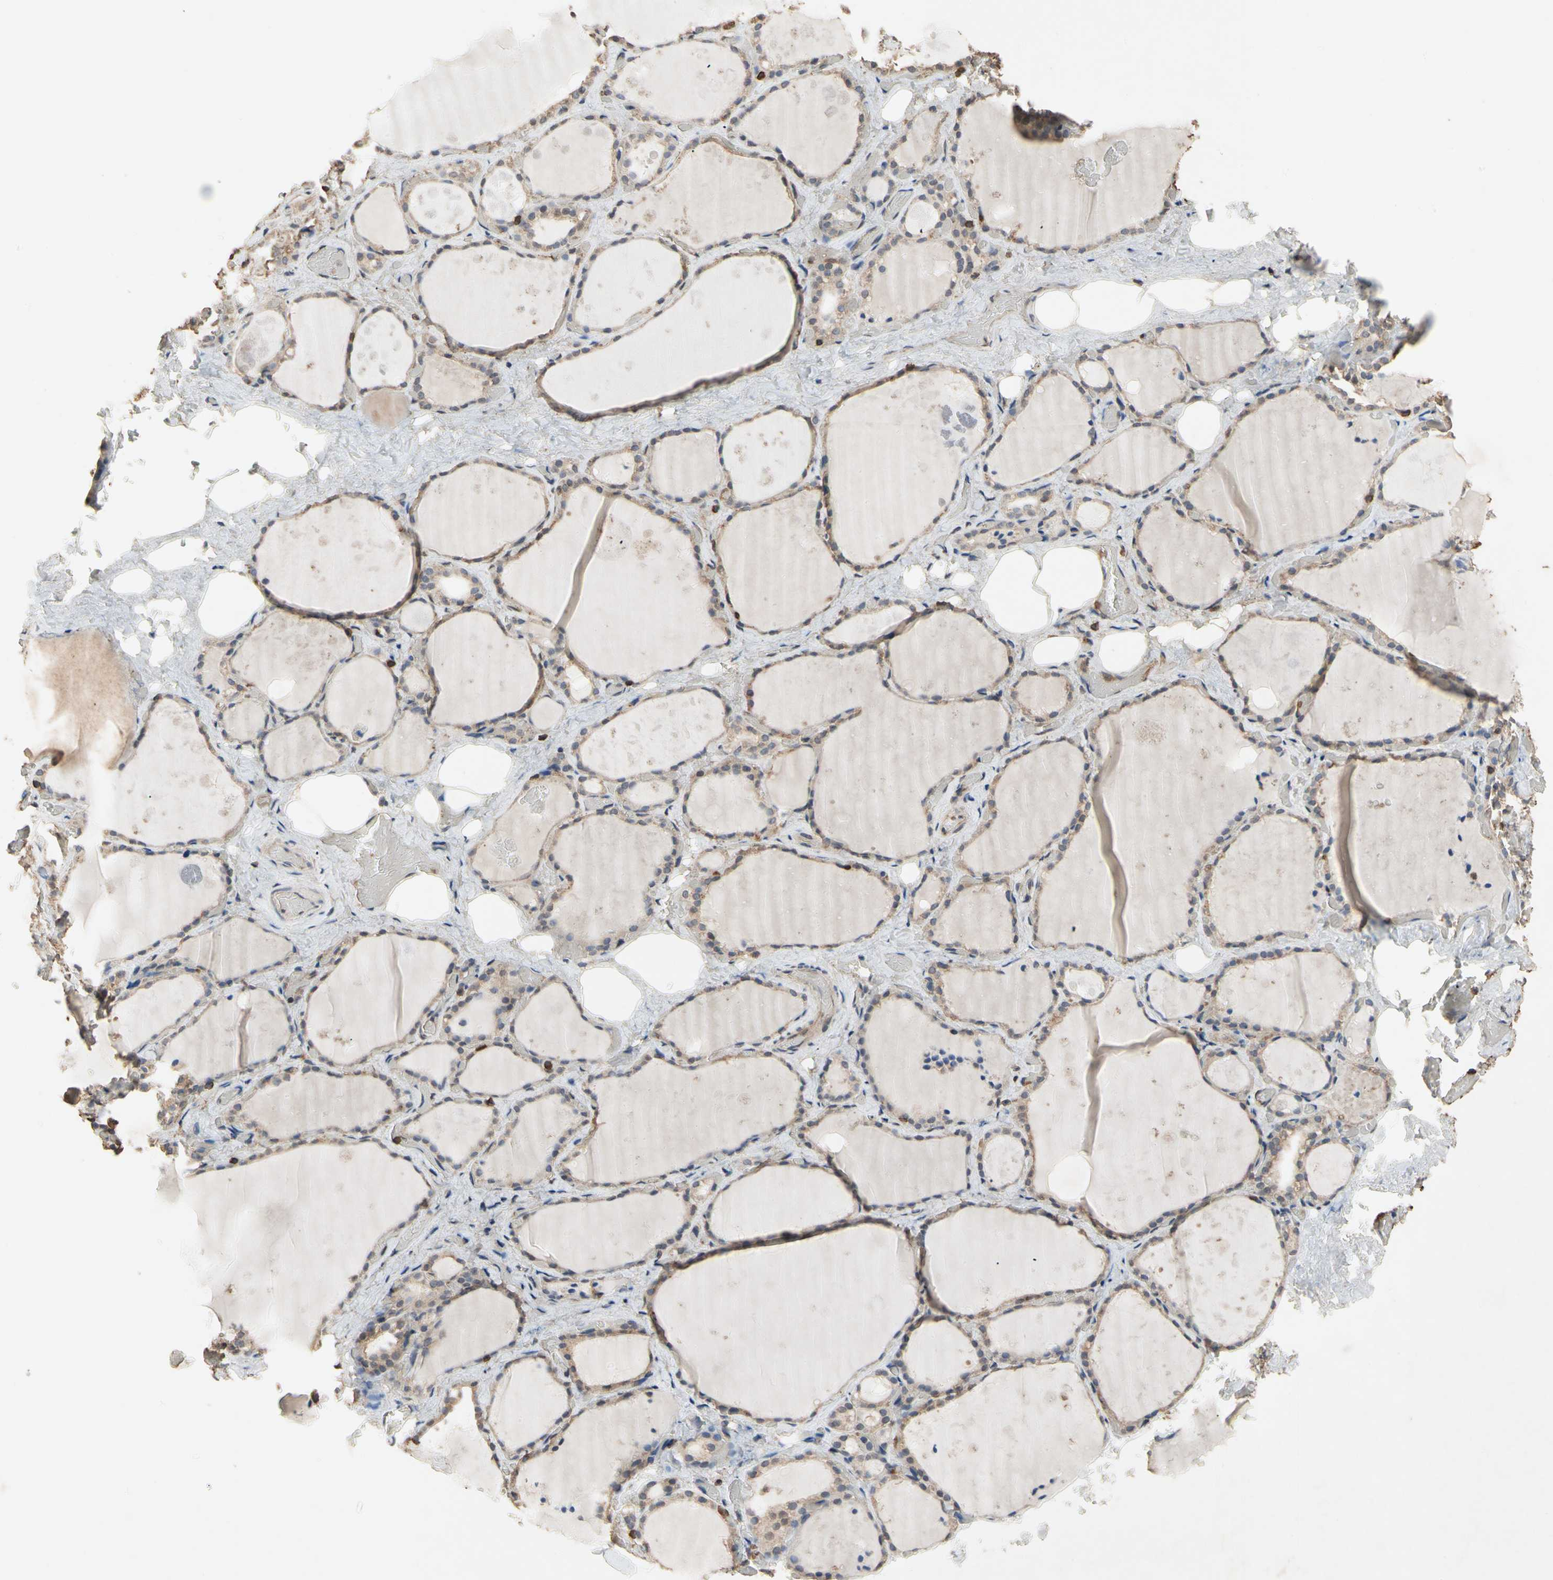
{"staining": {"intensity": "weak", "quantity": ">75%", "location": "cytoplasmic/membranous"}, "tissue": "thyroid gland", "cell_type": "Glandular cells", "image_type": "normal", "snomed": [{"axis": "morphology", "description": "Normal tissue, NOS"}, {"axis": "topography", "description": "Thyroid gland"}], "caption": "A high-resolution photomicrograph shows immunohistochemistry (IHC) staining of unremarkable thyroid gland, which exhibits weak cytoplasmic/membranous positivity in approximately >75% of glandular cells.", "gene": "MAP3K10", "patient": {"sex": "male", "age": 61}}